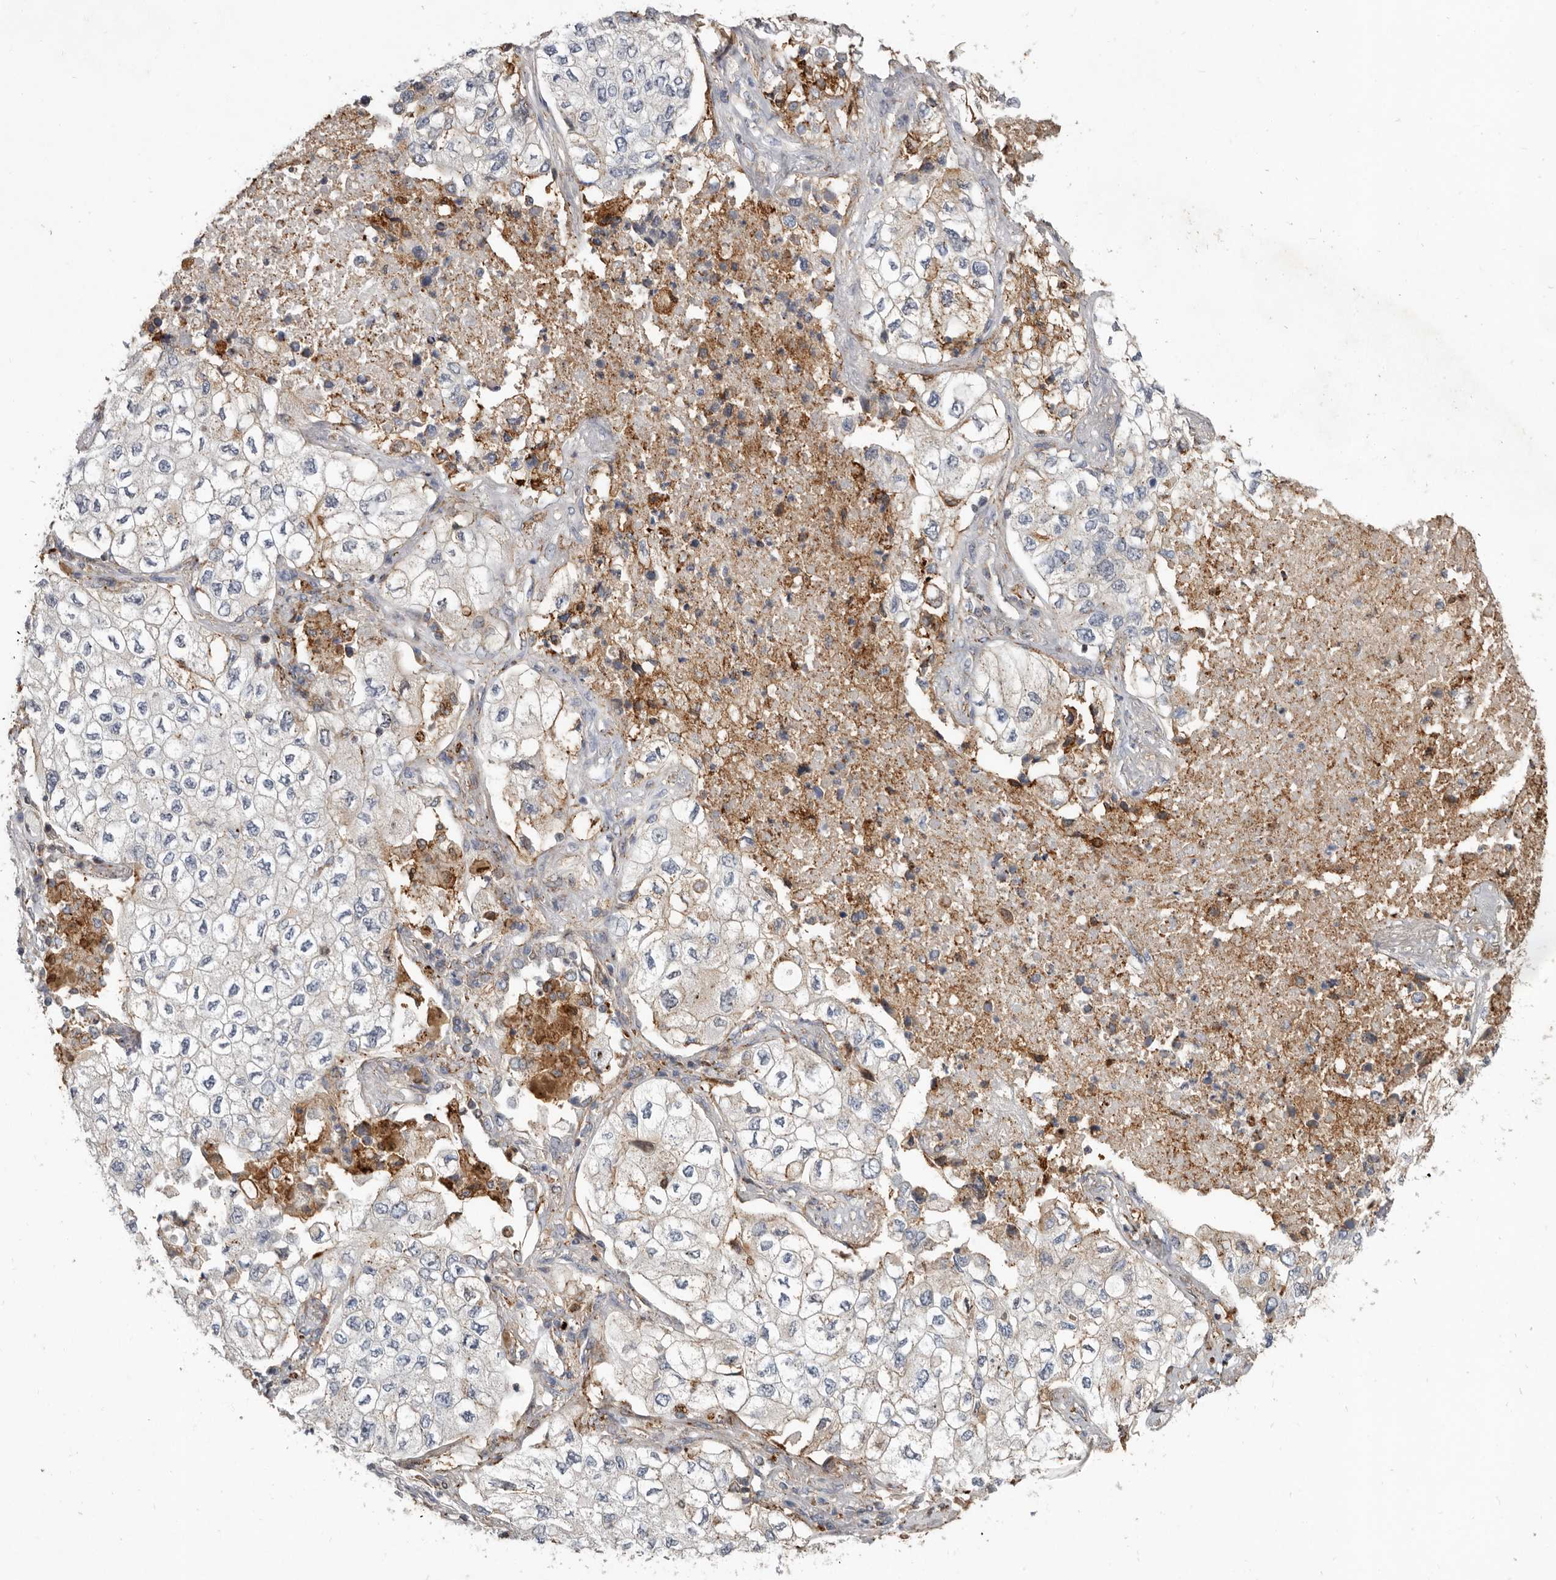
{"staining": {"intensity": "weak", "quantity": "<25%", "location": "cytoplasmic/membranous"}, "tissue": "lung cancer", "cell_type": "Tumor cells", "image_type": "cancer", "snomed": [{"axis": "morphology", "description": "Adenocarcinoma, NOS"}, {"axis": "topography", "description": "Lung"}], "caption": "A high-resolution histopathology image shows IHC staining of lung cancer, which shows no significant staining in tumor cells. Nuclei are stained in blue.", "gene": "KIF26B", "patient": {"sex": "male", "age": 63}}